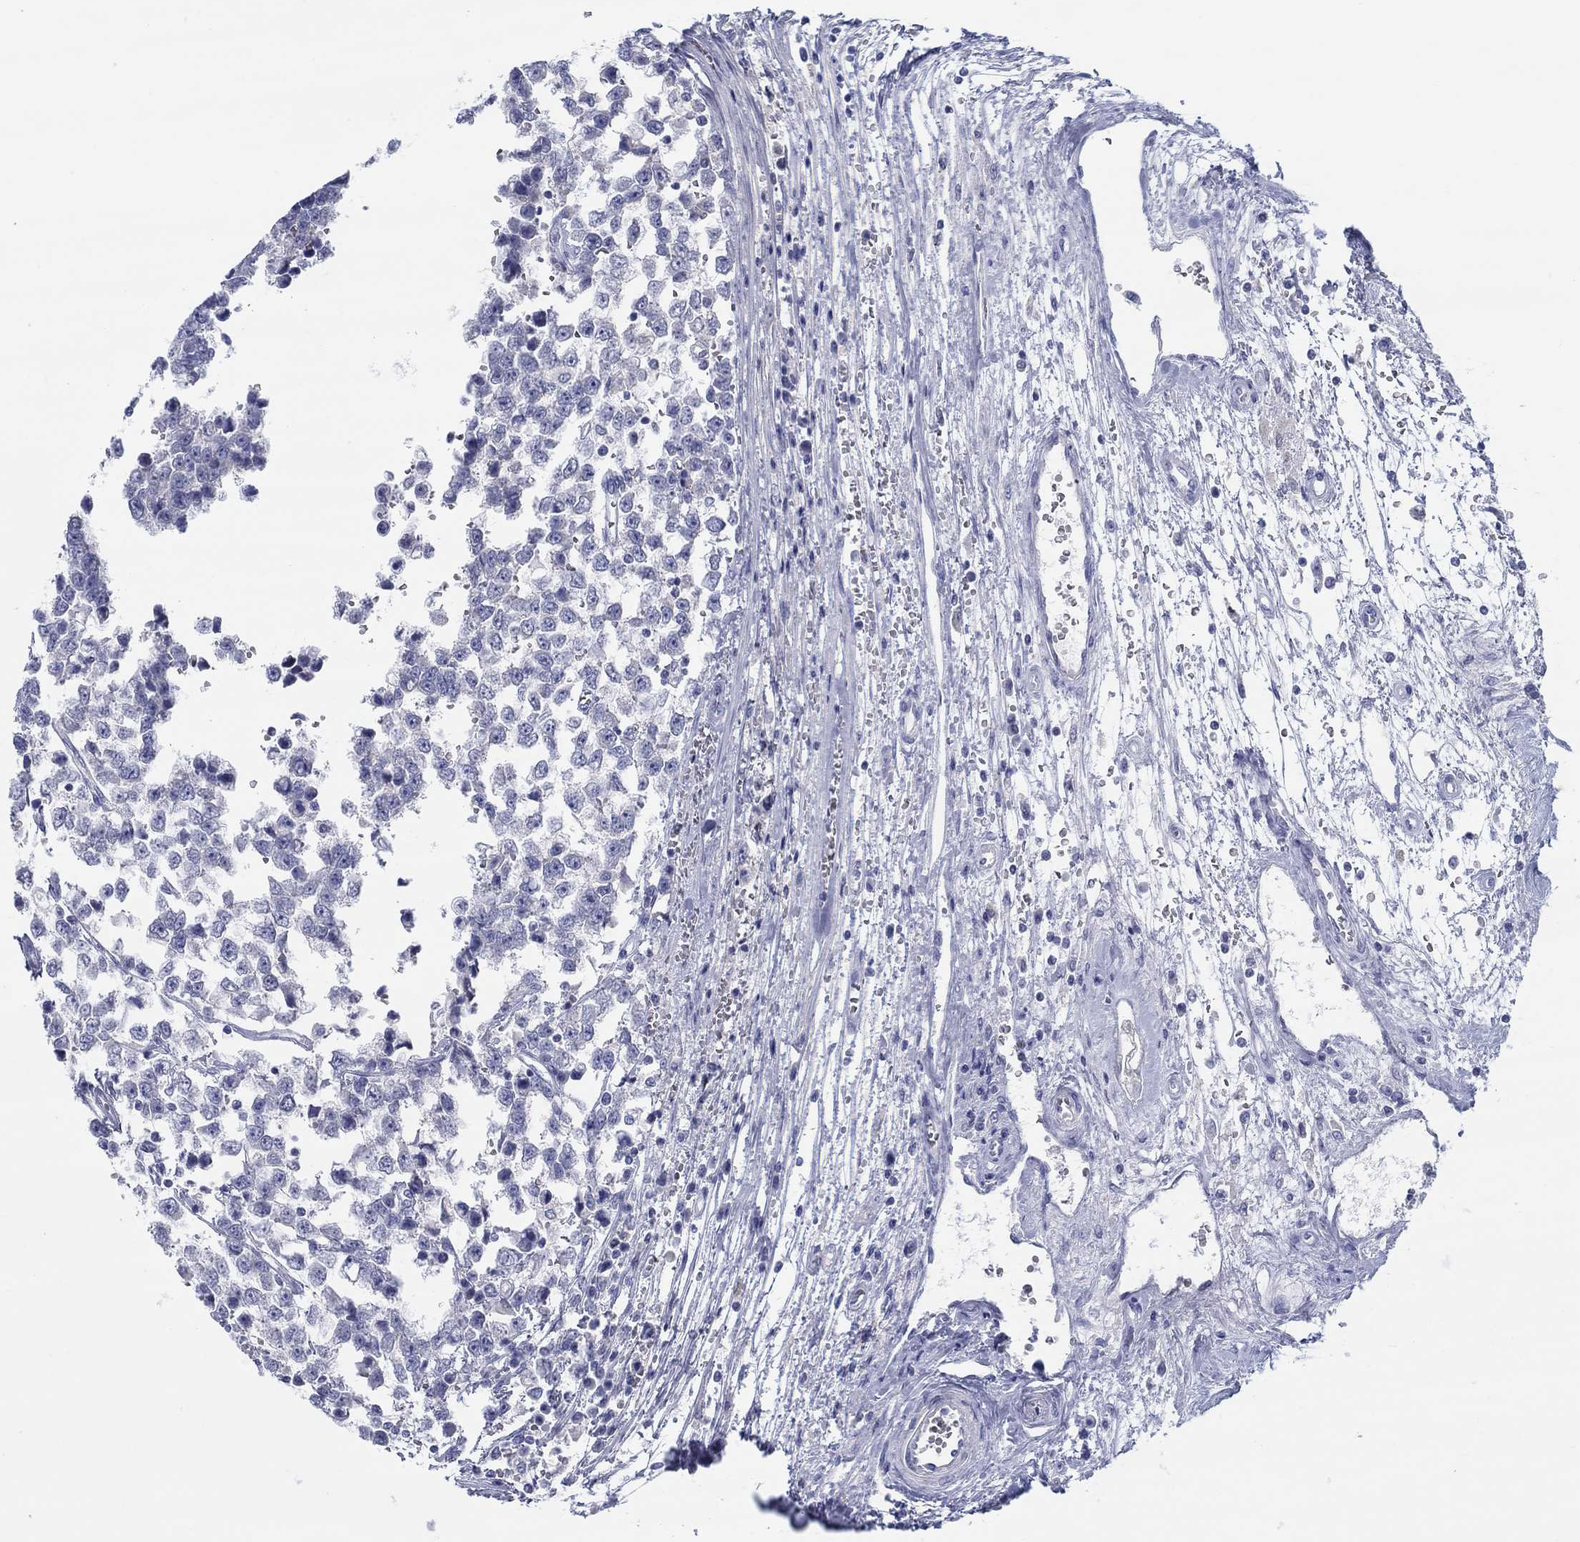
{"staining": {"intensity": "negative", "quantity": "none", "location": "none"}, "tissue": "testis cancer", "cell_type": "Tumor cells", "image_type": "cancer", "snomed": [{"axis": "morphology", "description": "Normal tissue, NOS"}, {"axis": "morphology", "description": "Seminoma, NOS"}, {"axis": "topography", "description": "Testis"}, {"axis": "topography", "description": "Epididymis"}], "caption": "Immunohistochemistry (IHC) photomicrograph of human testis cancer stained for a protein (brown), which exhibits no positivity in tumor cells.", "gene": "HAPLN4", "patient": {"sex": "male", "age": 34}}